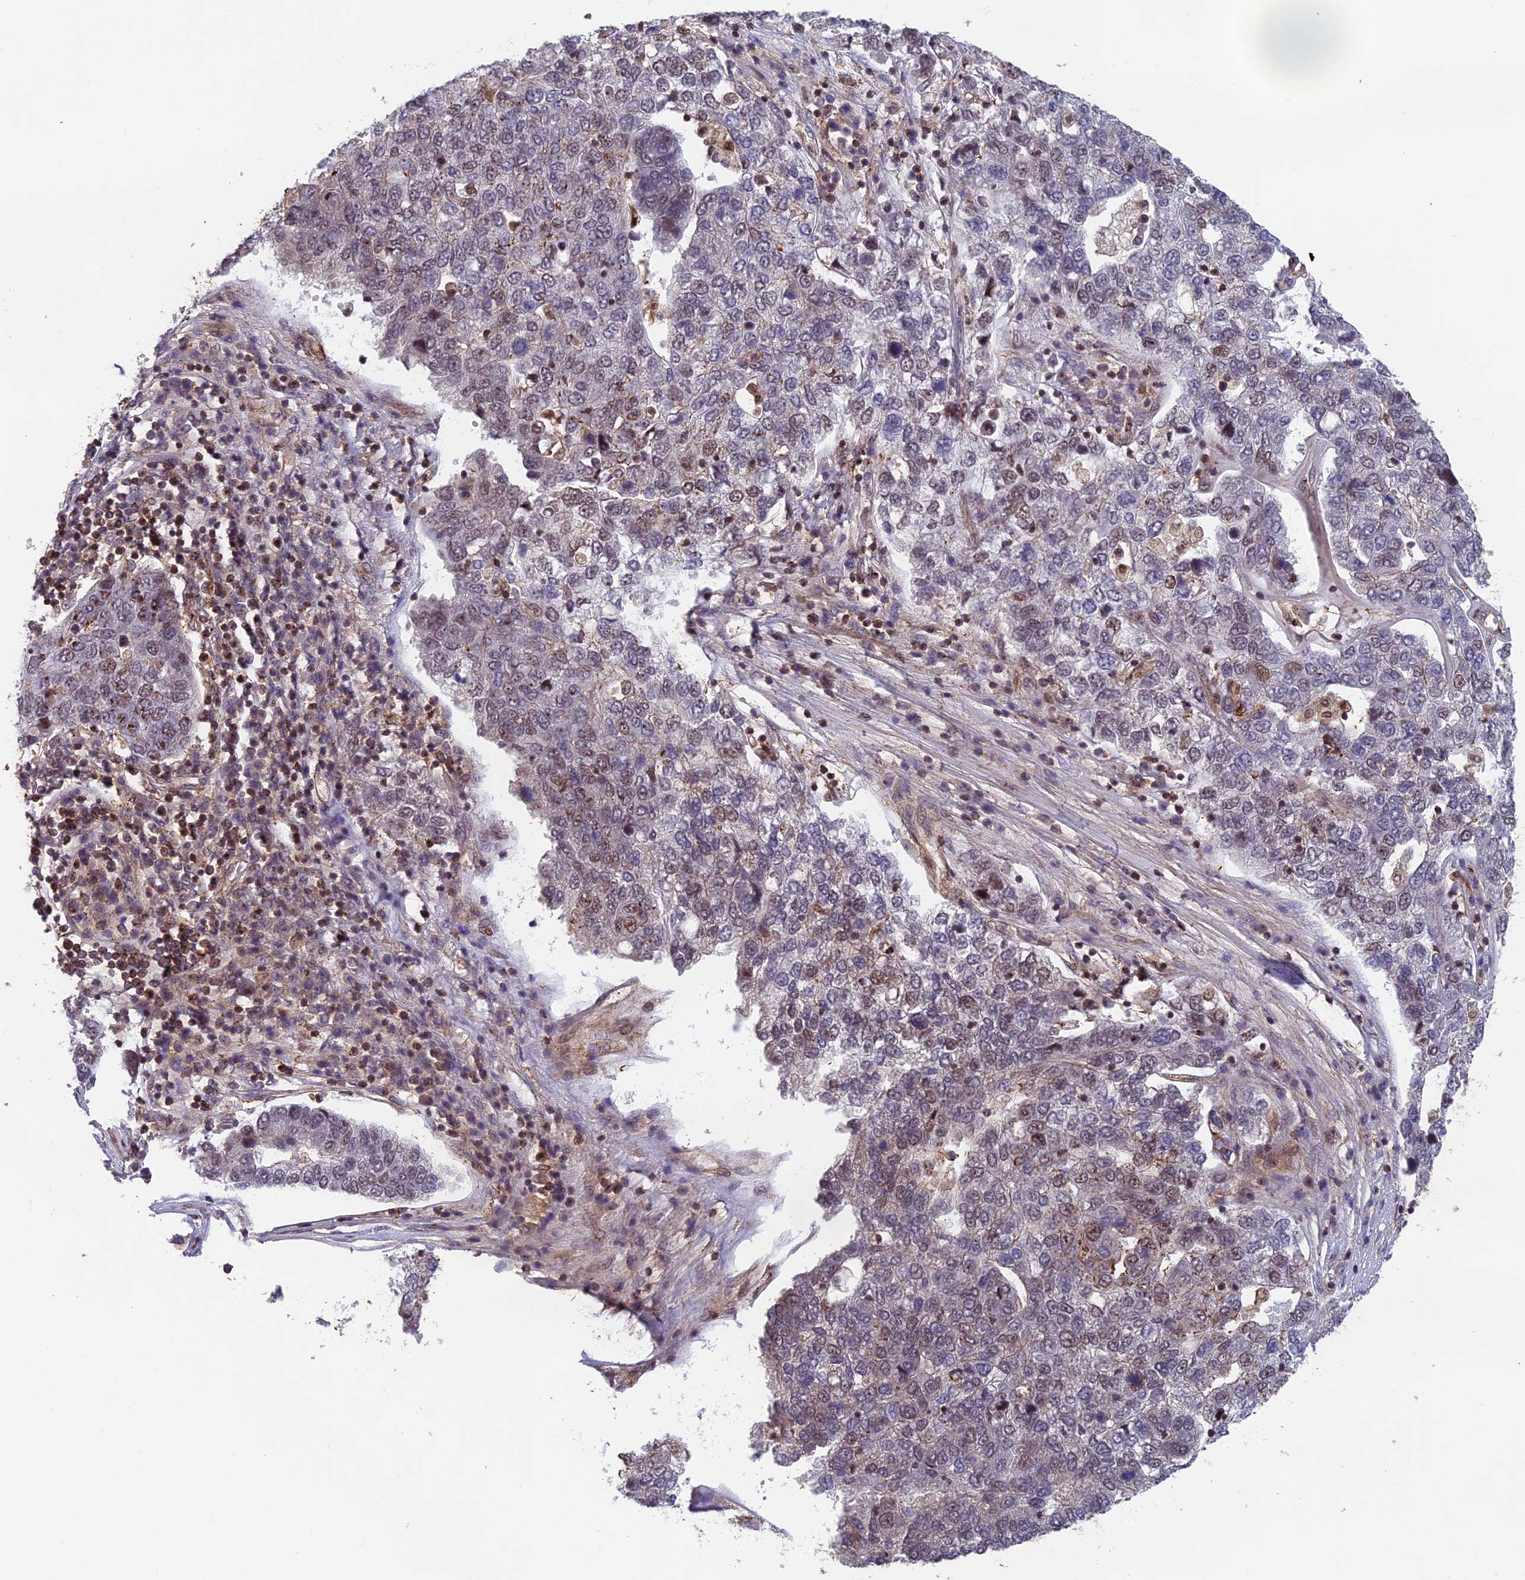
{"staining": {"intensity": "moderate", "quantity": "25%-75%", "location": "nuclear"}, "tissue": "pancreatic cancer", "cell_type": "Tumor cells", "image_type": "cancer", "snomed": [{"axis": "morphology", "description": "Adenocarcinoma, NOS"}, {"axis": "topography", "description": "Pancreas"}], "caption": "The image exhibits immunohistochemical staining of pancreatic adenocarcinoma. There is moderate nuclear expression is seen in about 25%-75% of tumor cells.", "gene": "OSBPL1A", "patient": {"sex": "female", "age": 61}}